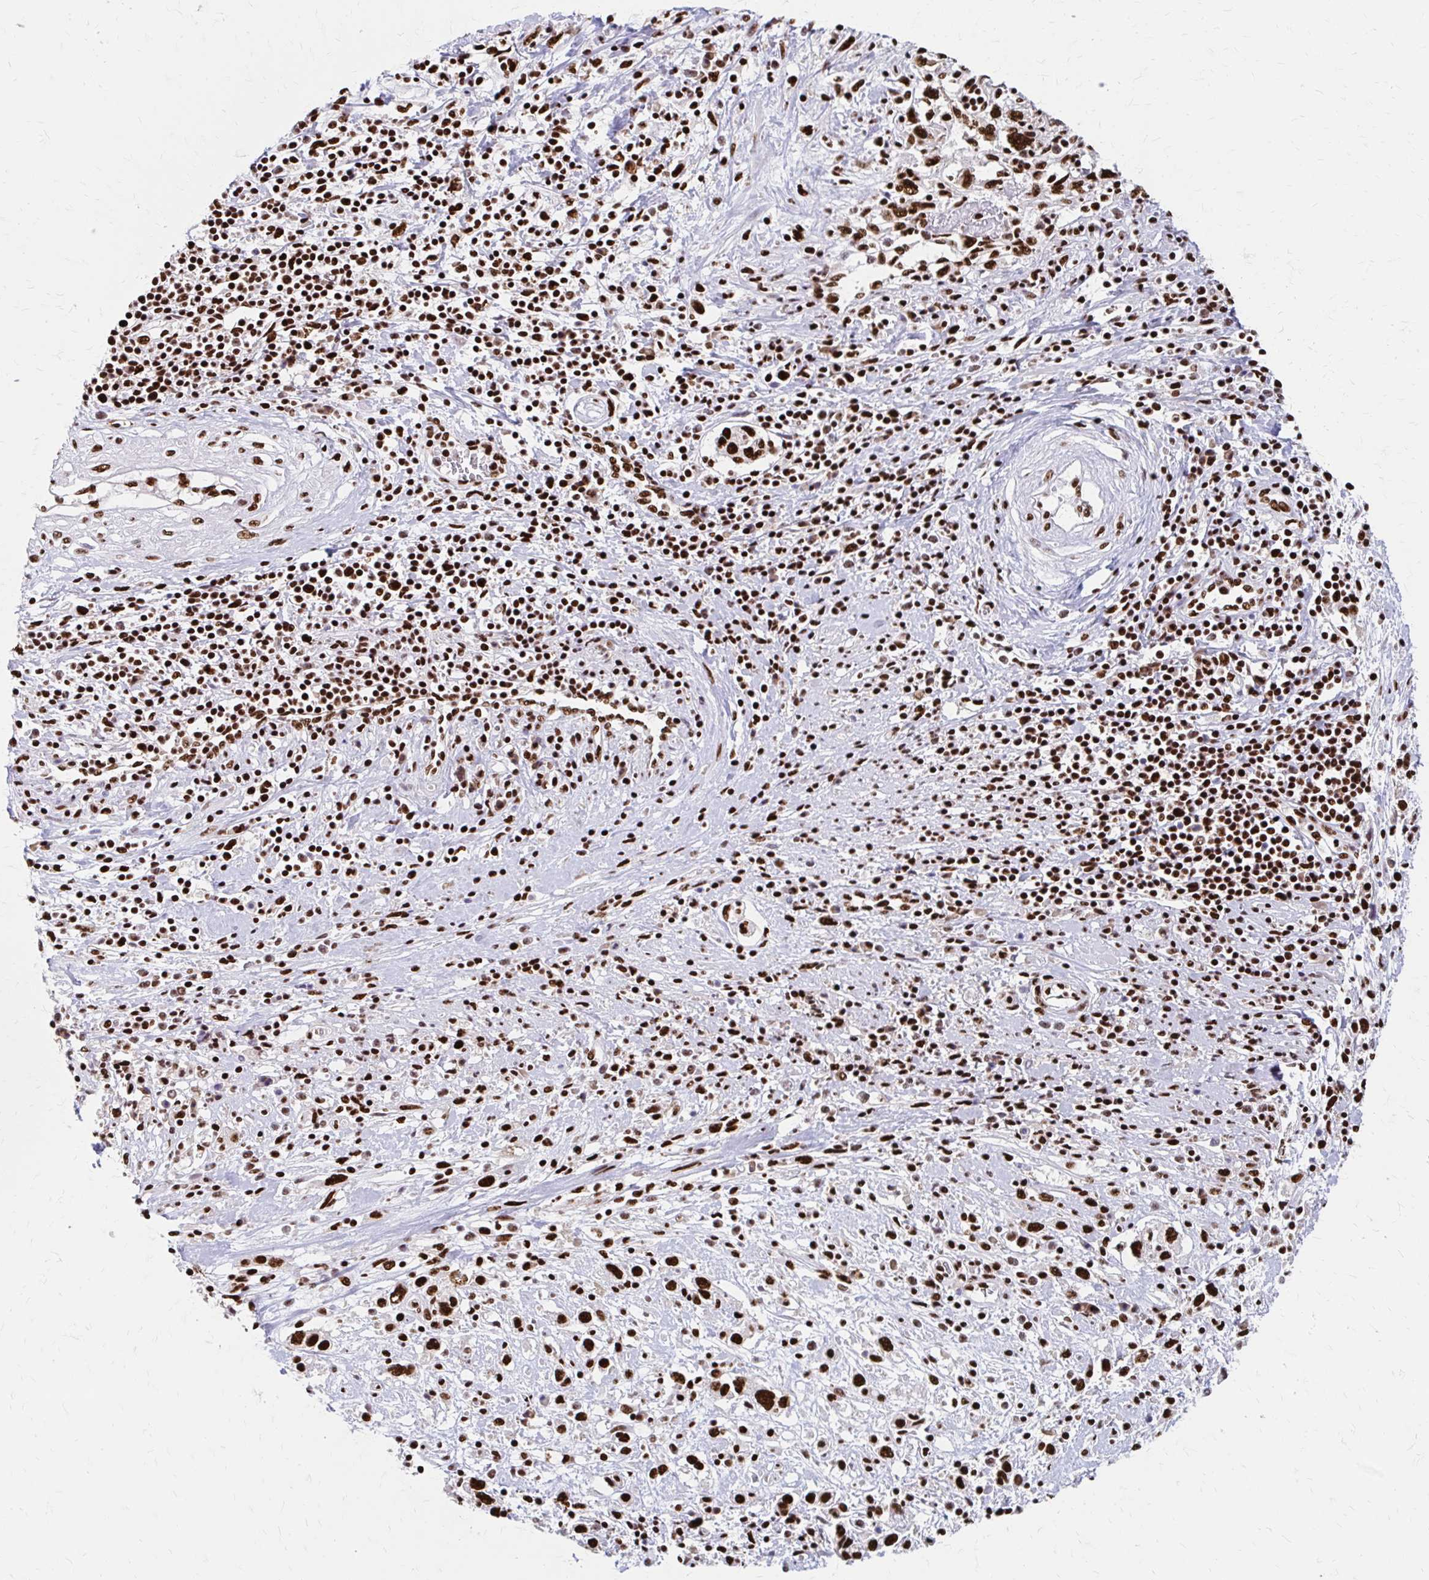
{"staining": {"intensity": "strong", "quantity": ">75%", "location": "nuclear"}, "tissue": "cervical cancer", "cell_type": "Tumor cells", "image_type": "cancer", "snomed": [{"axis": "morphology", "description": "Adenocarcinoma, NOS"}, {"axis": "topography", "description": "Cervix"}], "caption": "Tumor cells reveal strong nuclear positivity in approximately >75% of cells in adenocarcinoma (cervical).", "gene": "CNKSR3", "patient": {"sex": "female", "age": 40}}